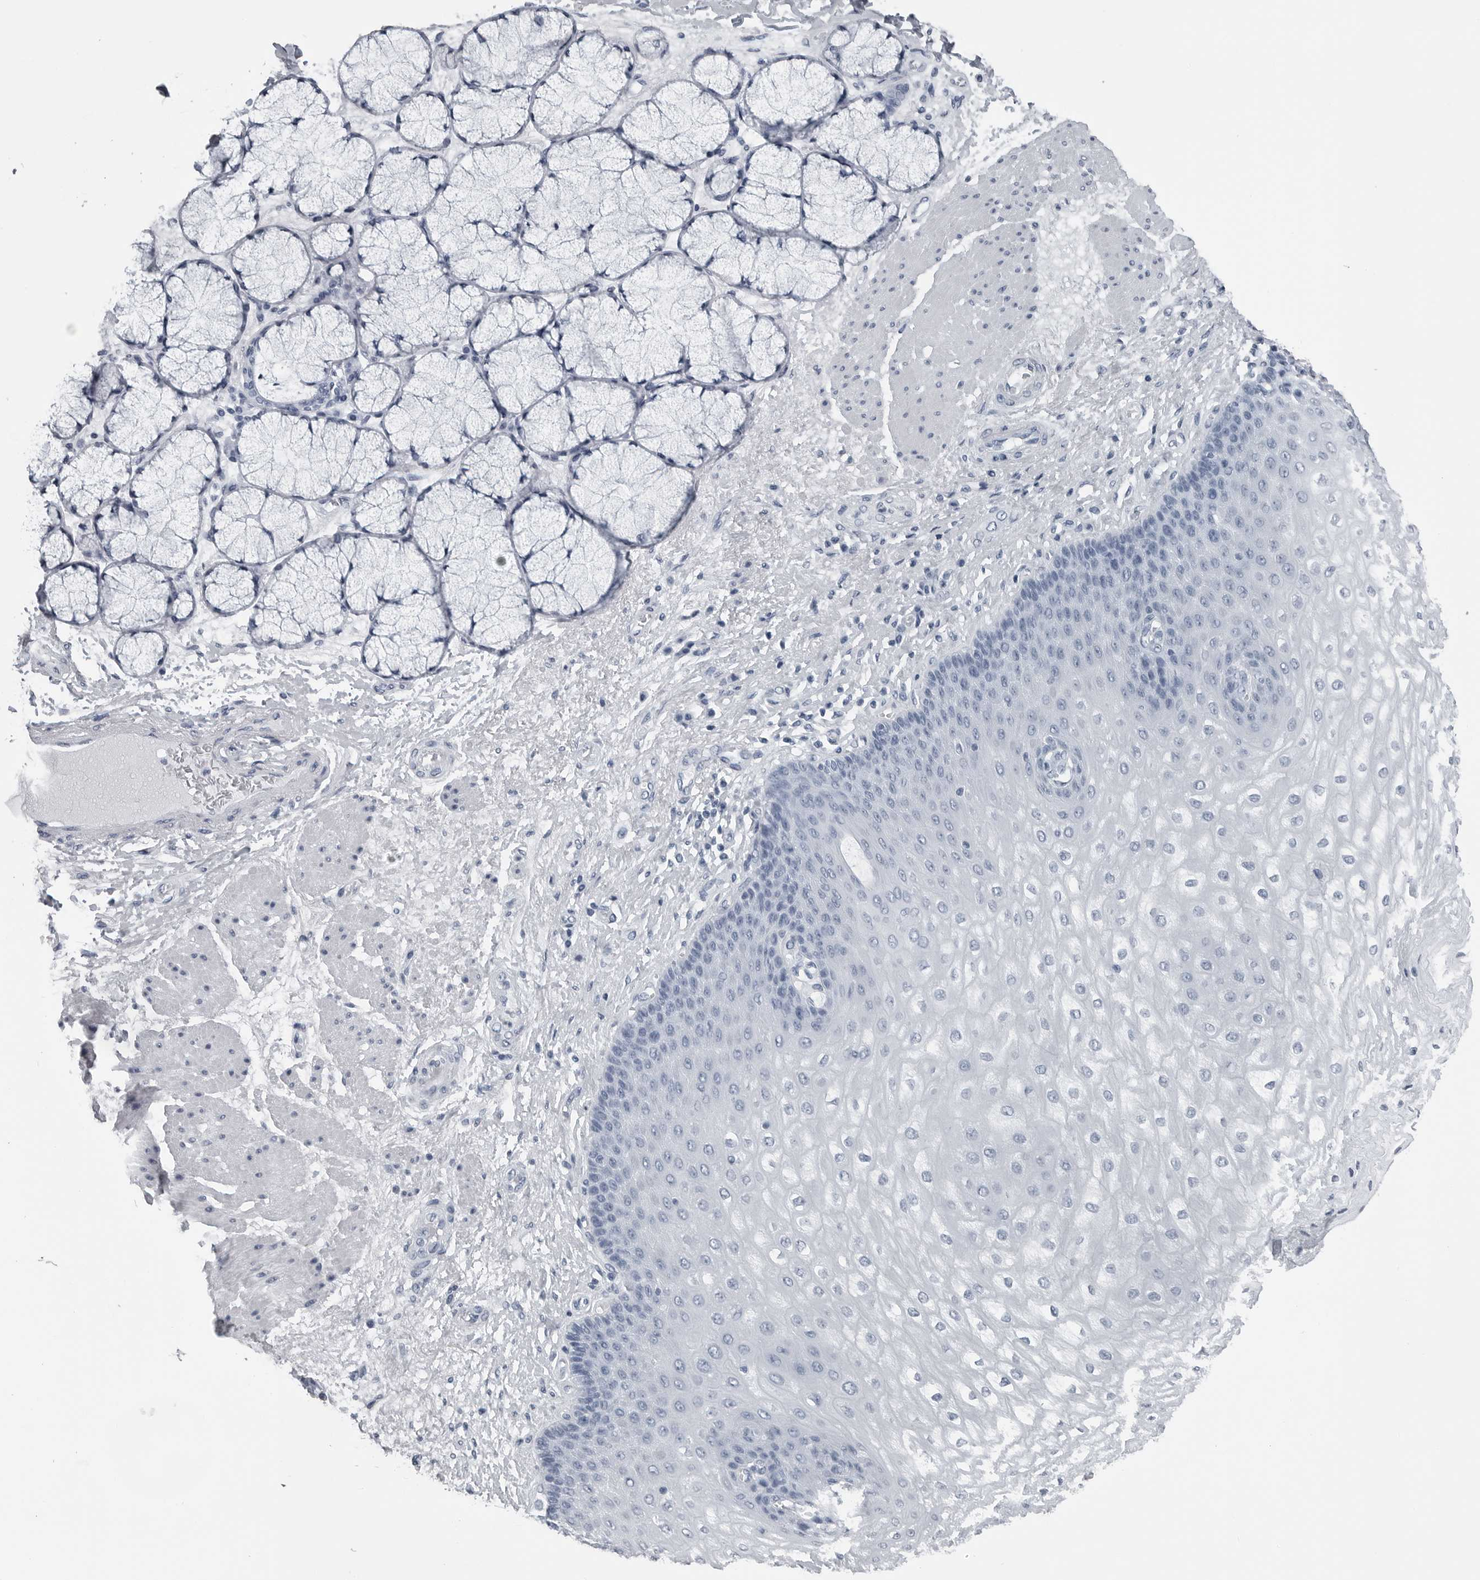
{"staining": {"intensity": "negative", "quantity": "none", "location": "none"}, "tissue": "esophagus", "cell_type": "Squamous epithelial cells", "image_type": "normal", "snomed": [{"axis": "morphology", "description": "Normal tissue, NOS"}, {"axis": "topography", "description": "Esophagus"}], "caption": "There is no significant expression in squamous epithelial cells of esophagus.", "gene": "SPINK1", "patient": {"sex": "male", "age": 54}}